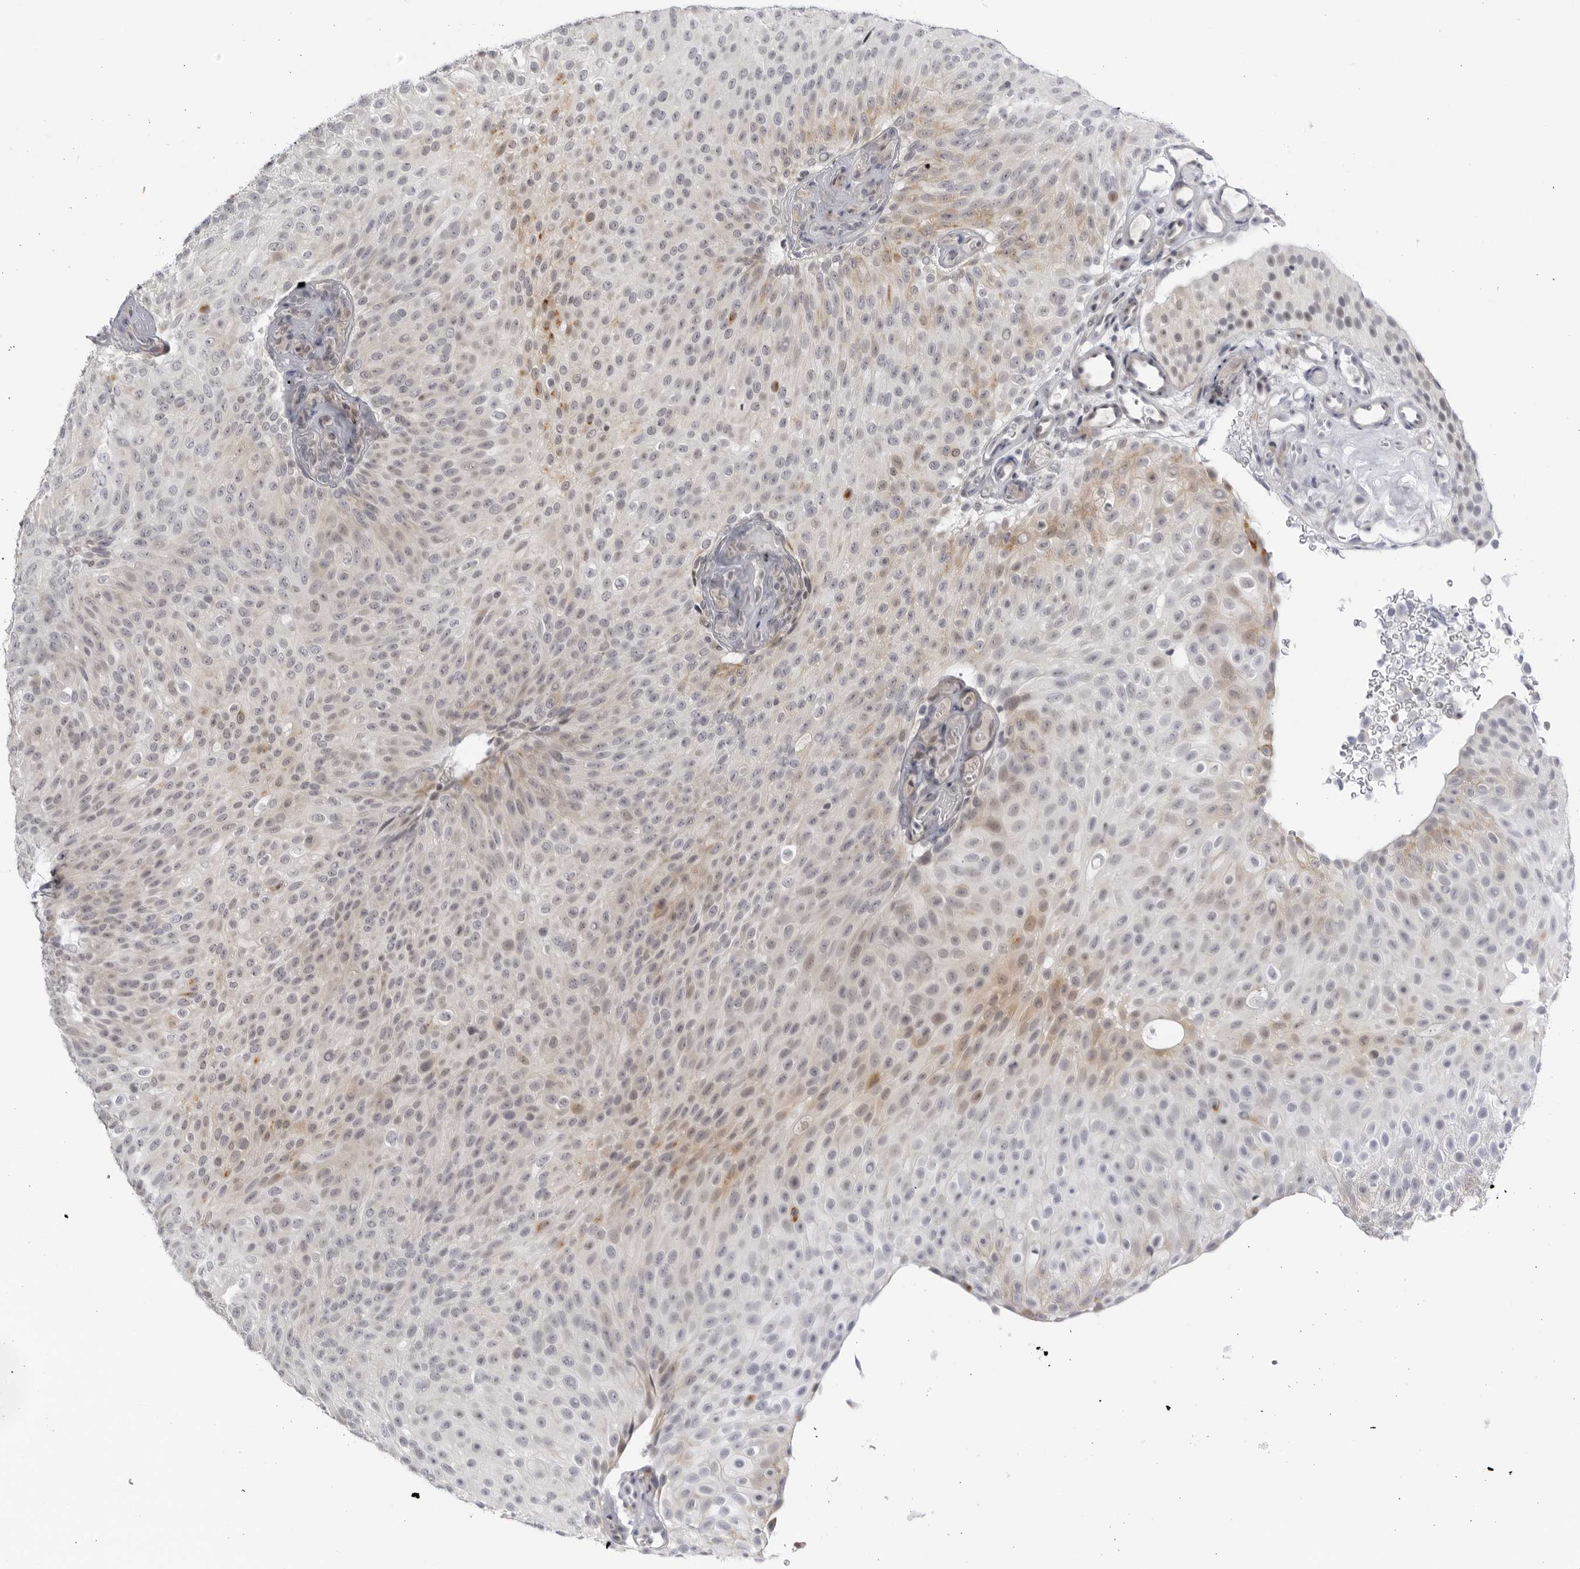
{"staining": {"intensity": "weak", "quantity": "<25%", "location": "cytoplasmic/membranous"}, "tissue": "urothelial cancer", "cell_type": "Tumor cells", "image_type": "cancer", "snomed": [{"axis": "morphology", "description": "Urothelial carcinoma, Low grade"}, {"axis": "topography", "description": "Urinary bladder"}], "caption": "There is no significant expression in tumor cells of low-grade urothelial carcinoma. (Brightfield microscopy of DAB immunohistochemistry at high magnification).", "gene": "CNBD1", "patient": {"sex": "male", "age": 78}}